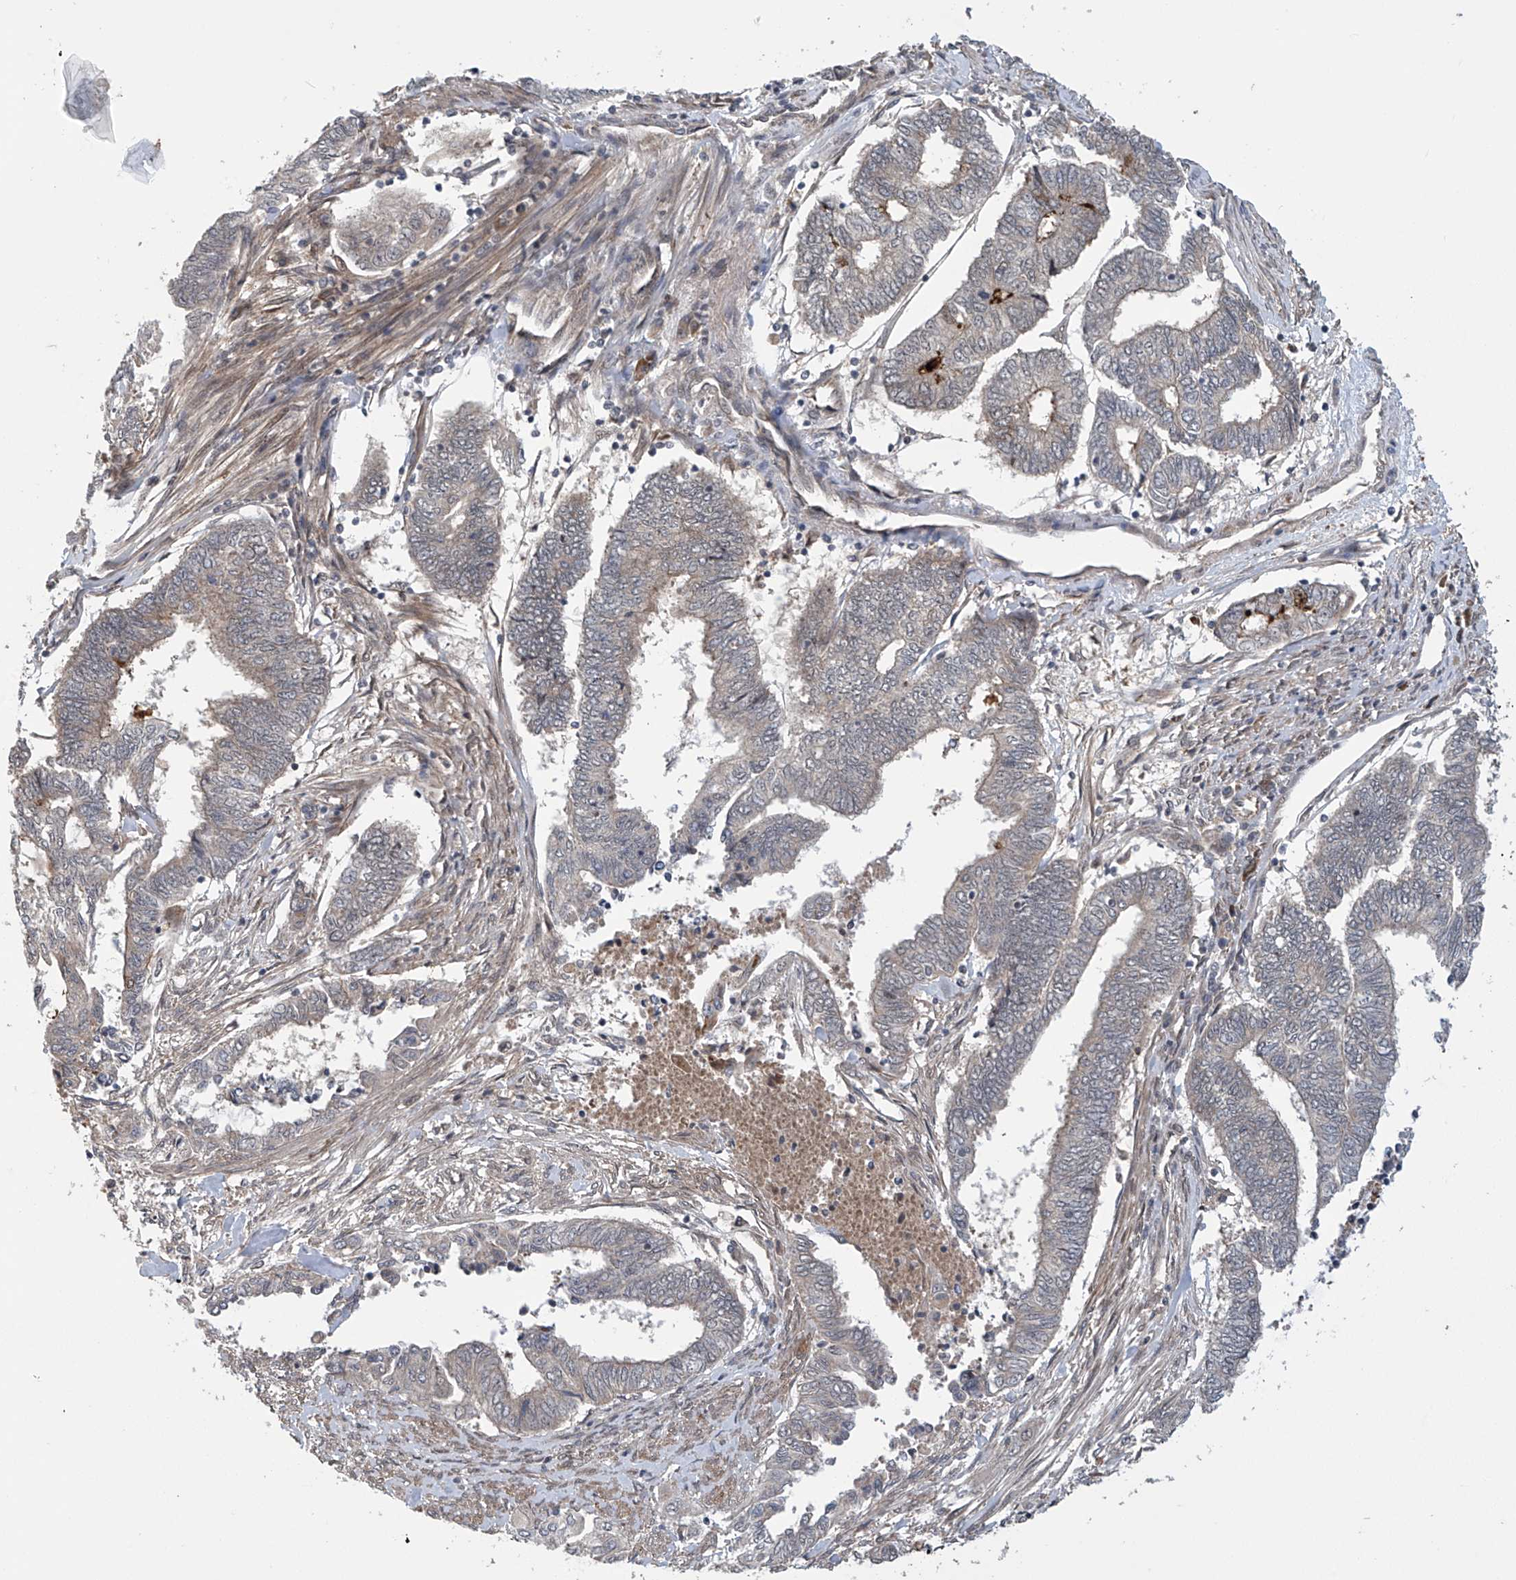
{"staining": {"intensity": "weak", "quantity": "<25%", "location": "cytoplasmic/membranous"}, "tissue": "endometrial cancer", "cell_type": "Tumor cells", "image_type": "cancer", "snomed": [{"axis": "morphology", "description": "Adenocarcinoma, NOS"}, {"axis": "topography", "description": "Uterus"}, {"axis": "topography", "description": "Endometrium"}], "caption": "A high-resolution micrograph shows immunohistochemistry (IHC) staining of endometrial cancer (adenocarcinoma), which reveals no significant positivity in tumor cells. (DAB immunohistochemistry, high magnification).", "gene": "ABHD13", "patient": {"sex": "female", "age": 70}}